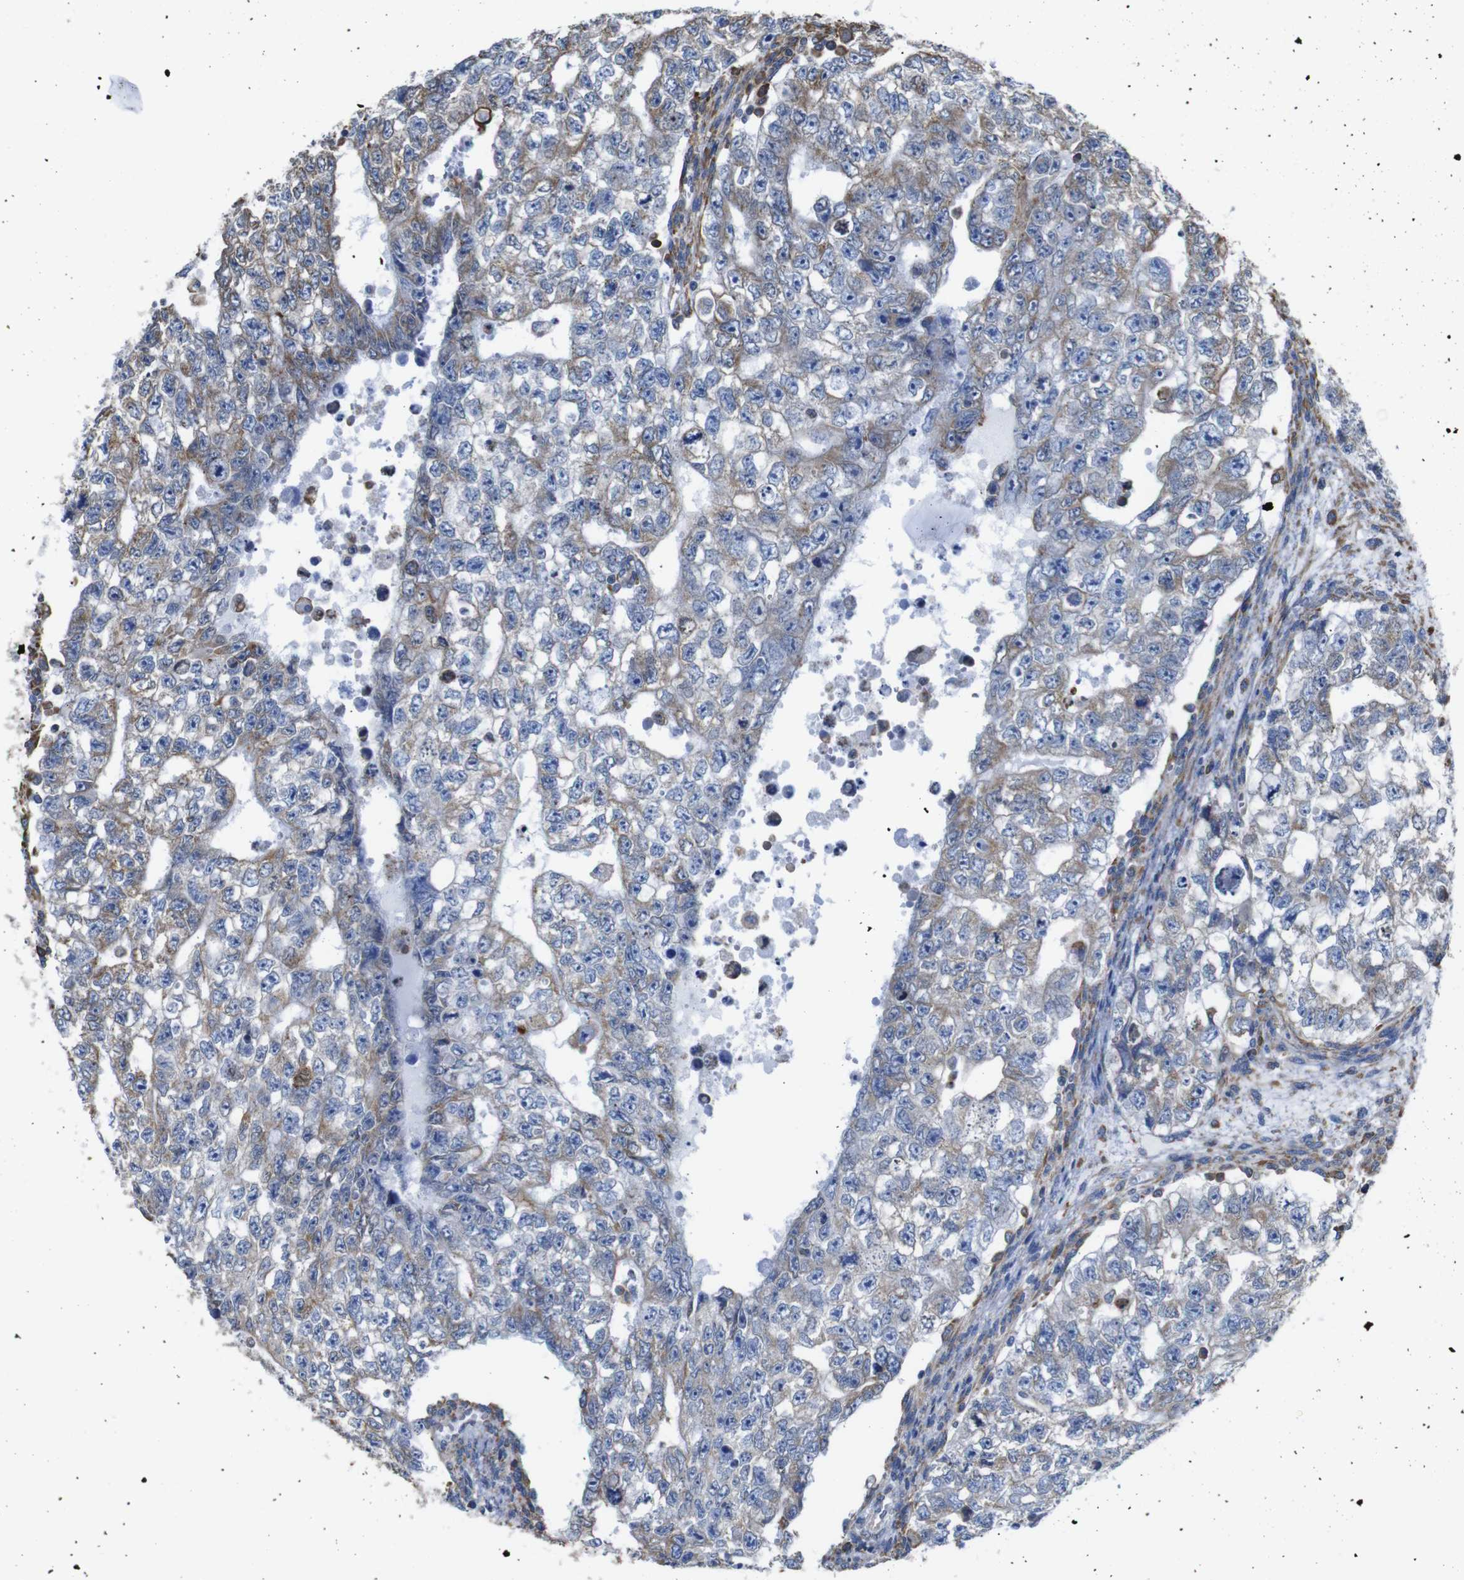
{"staining": {"intensity": "weak", "quantity": "<25%", "location": "cytoplasmic/membranous"}, "tissue": "testis cancer", "cell_type": "Tumor cells", "image_type": "cancer", "snomed": [{"axis": "morphology", "description": "Seminoma, NOS"}, {"axis": "morphology", "description": "Carcinoma, Embryonal, NOS"}, {"axis": "topography", "description": "Testis"}], "caption": "High power microscopy micrograph of an immunohistochemistry (IHC) micrograph of testis cancer (embryonal carcinoma), revealing no significant expression in tumor cells. Nuclei are stained in blue.", "gene": "PPIB", "patient": {"sex": "male", "age": 38}}